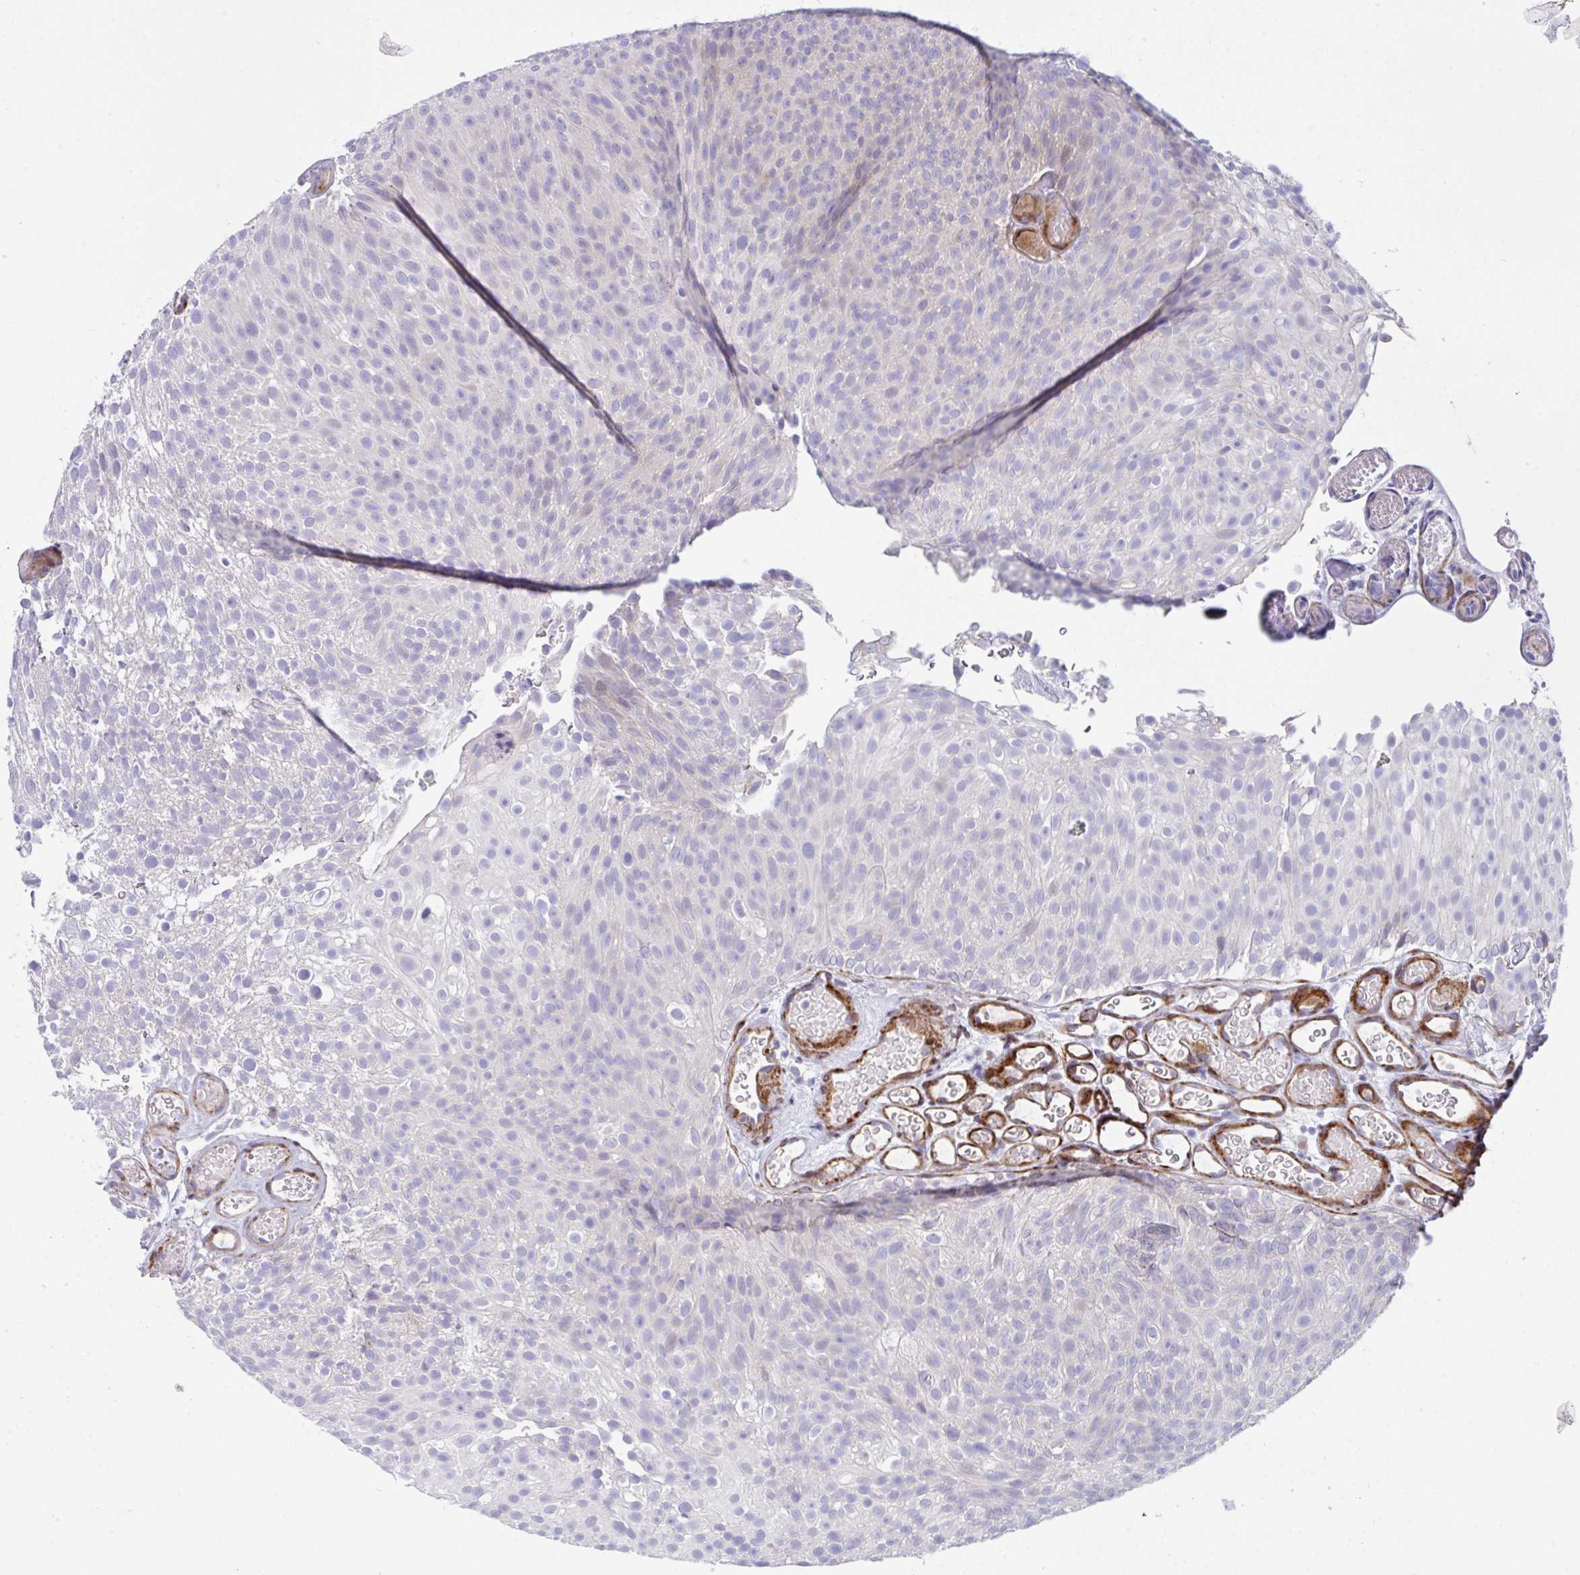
{"staining": {"intensity": "negative", "quantity": "none", "location": "none"}, "tissue": "urothelial cancer", "cell_type": "Tumor cells", "image_type": "cancer", "snomed": [{"axis": "morphology", "description": "Urothelial carcinoma, Low grade"}, {"axis": "topography", "description": "Urinary bladder"}], "caption": "Tumor cells show no significant protein staining in urothelial cancer.", "gene": "ZNF713", "patient": {"sex": "male", "age": 78}}